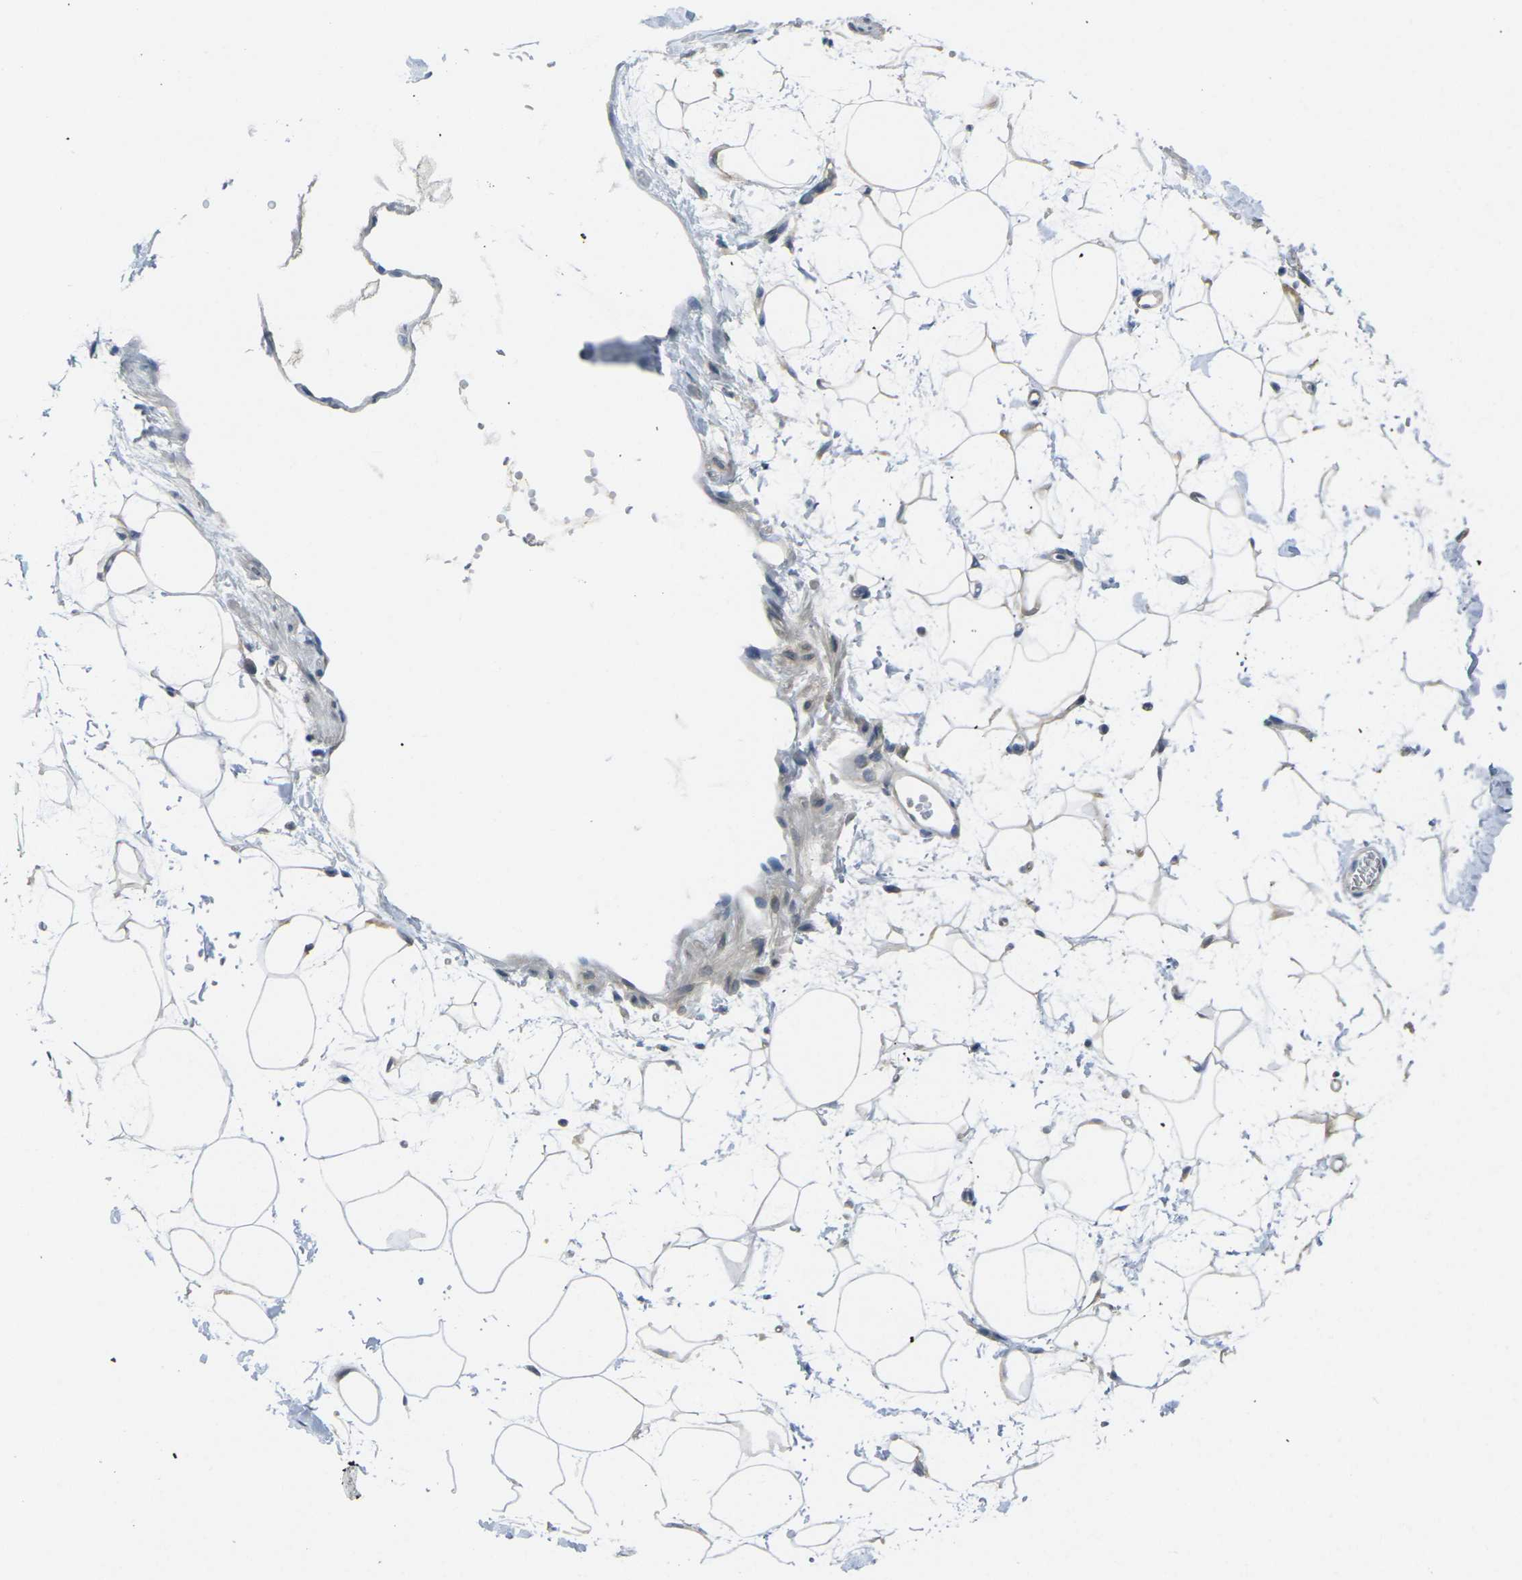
{"staining": {"intensity": "negative", "quantity": "none", "location": "none"}, "tissue": "adipose tissue", "cell_type": "Adipocytes", "image_type": "normal", "snomed": [{"axis": "morphology", "description": "Normal tissue, NOS"}, {"axis": "topography", "description": "Soft tissue"}], "caption": "This is an immunohistochemistry (IHC) histopathology image of benign human adipose tissue. There is no staining in adipocytes.", "gene": "RHBDD1", "patient": {"sex": "male", "age": 72}}